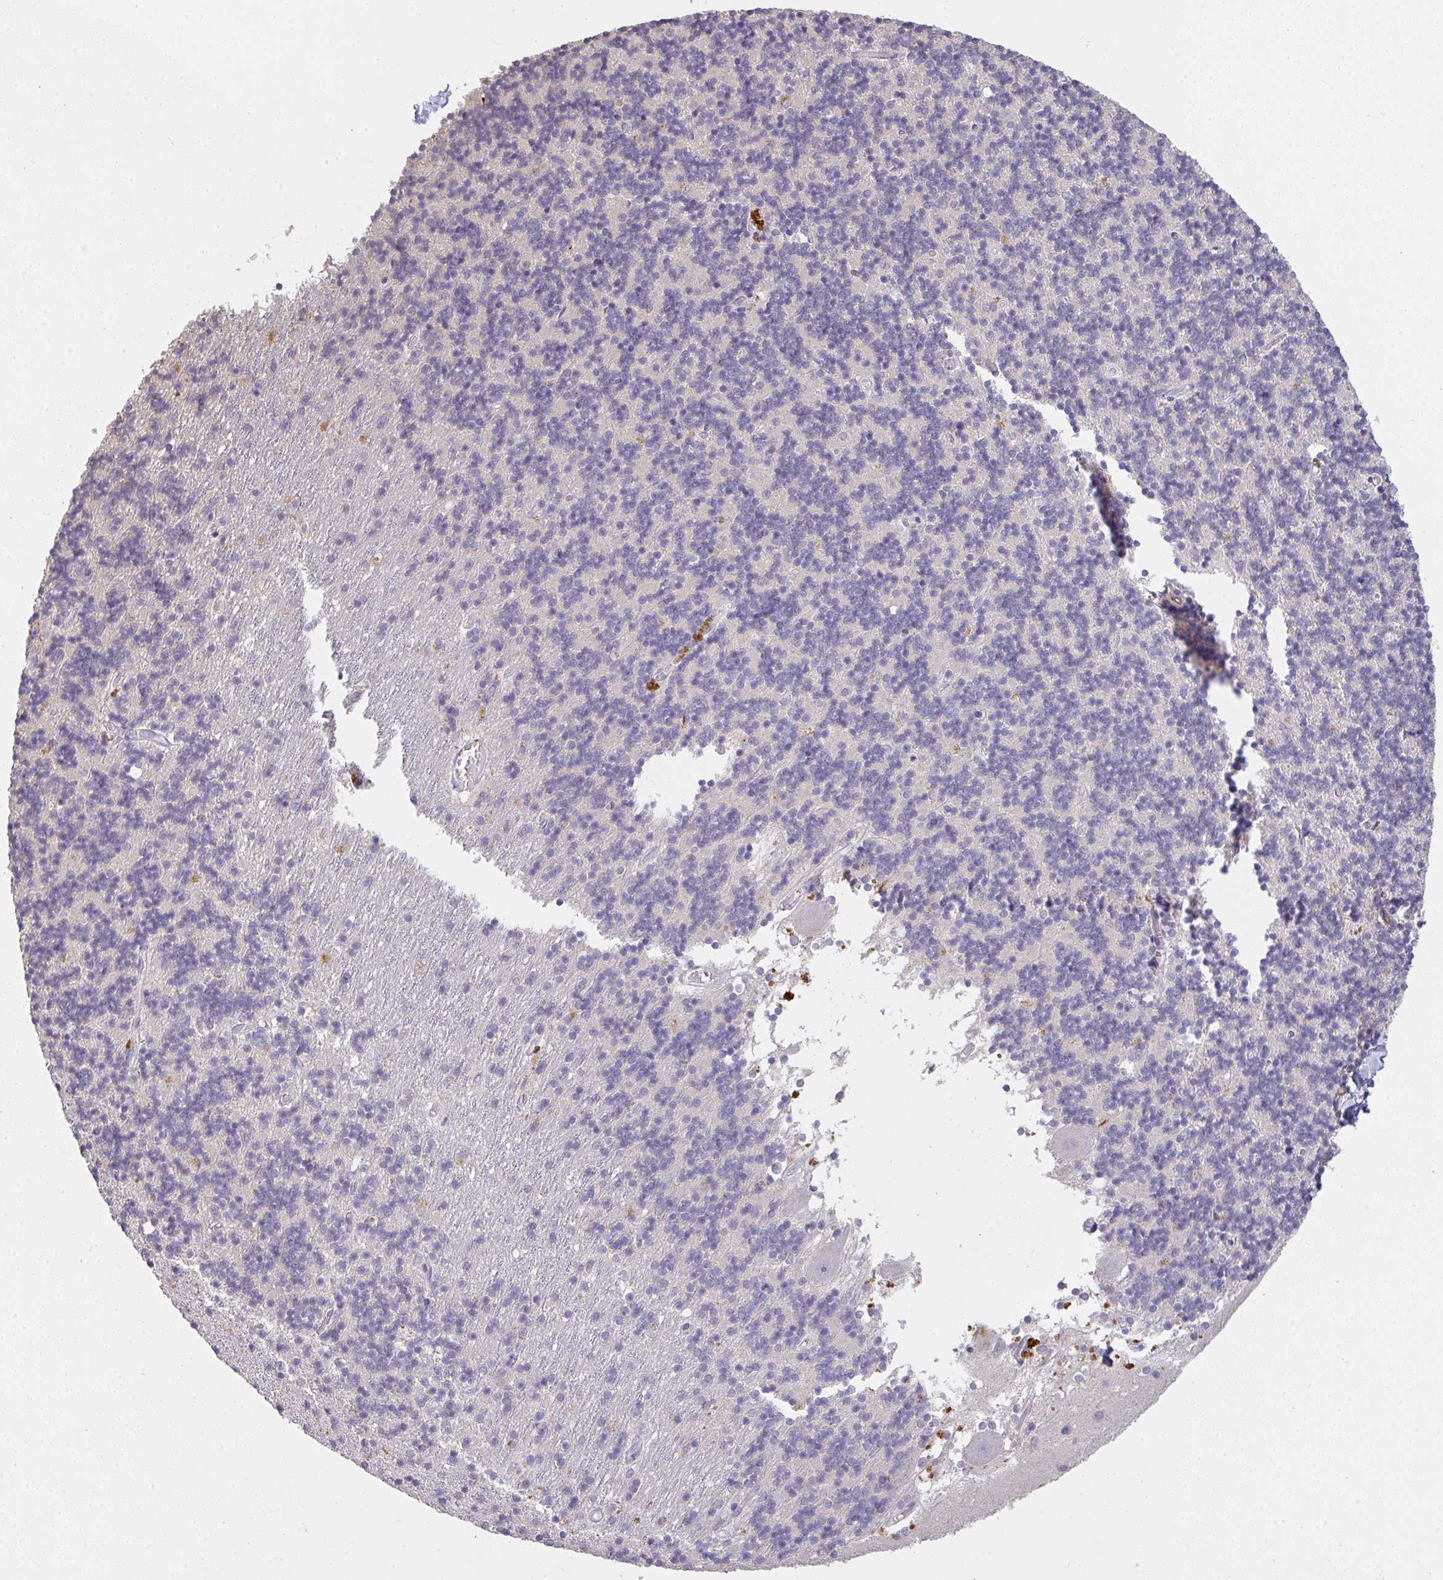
{"staining": {"intensity": "negative", "quantity": "none", "location": "none"}, "tissue": "cerebellum", "cell_type": "Cells in granular layer", "image_type": "normal", "snomed": [{"axis": "morphology", "description": "Normal tissue, NOS"}, {"axis": "topography", "description": "Cerebellum"}], "caption": "The histopathology image demonstrates no significant staining in cells in granular layer of cerebellum.", "gene": "TMEM219", "patient": {"sex": "male", "age": 54}}